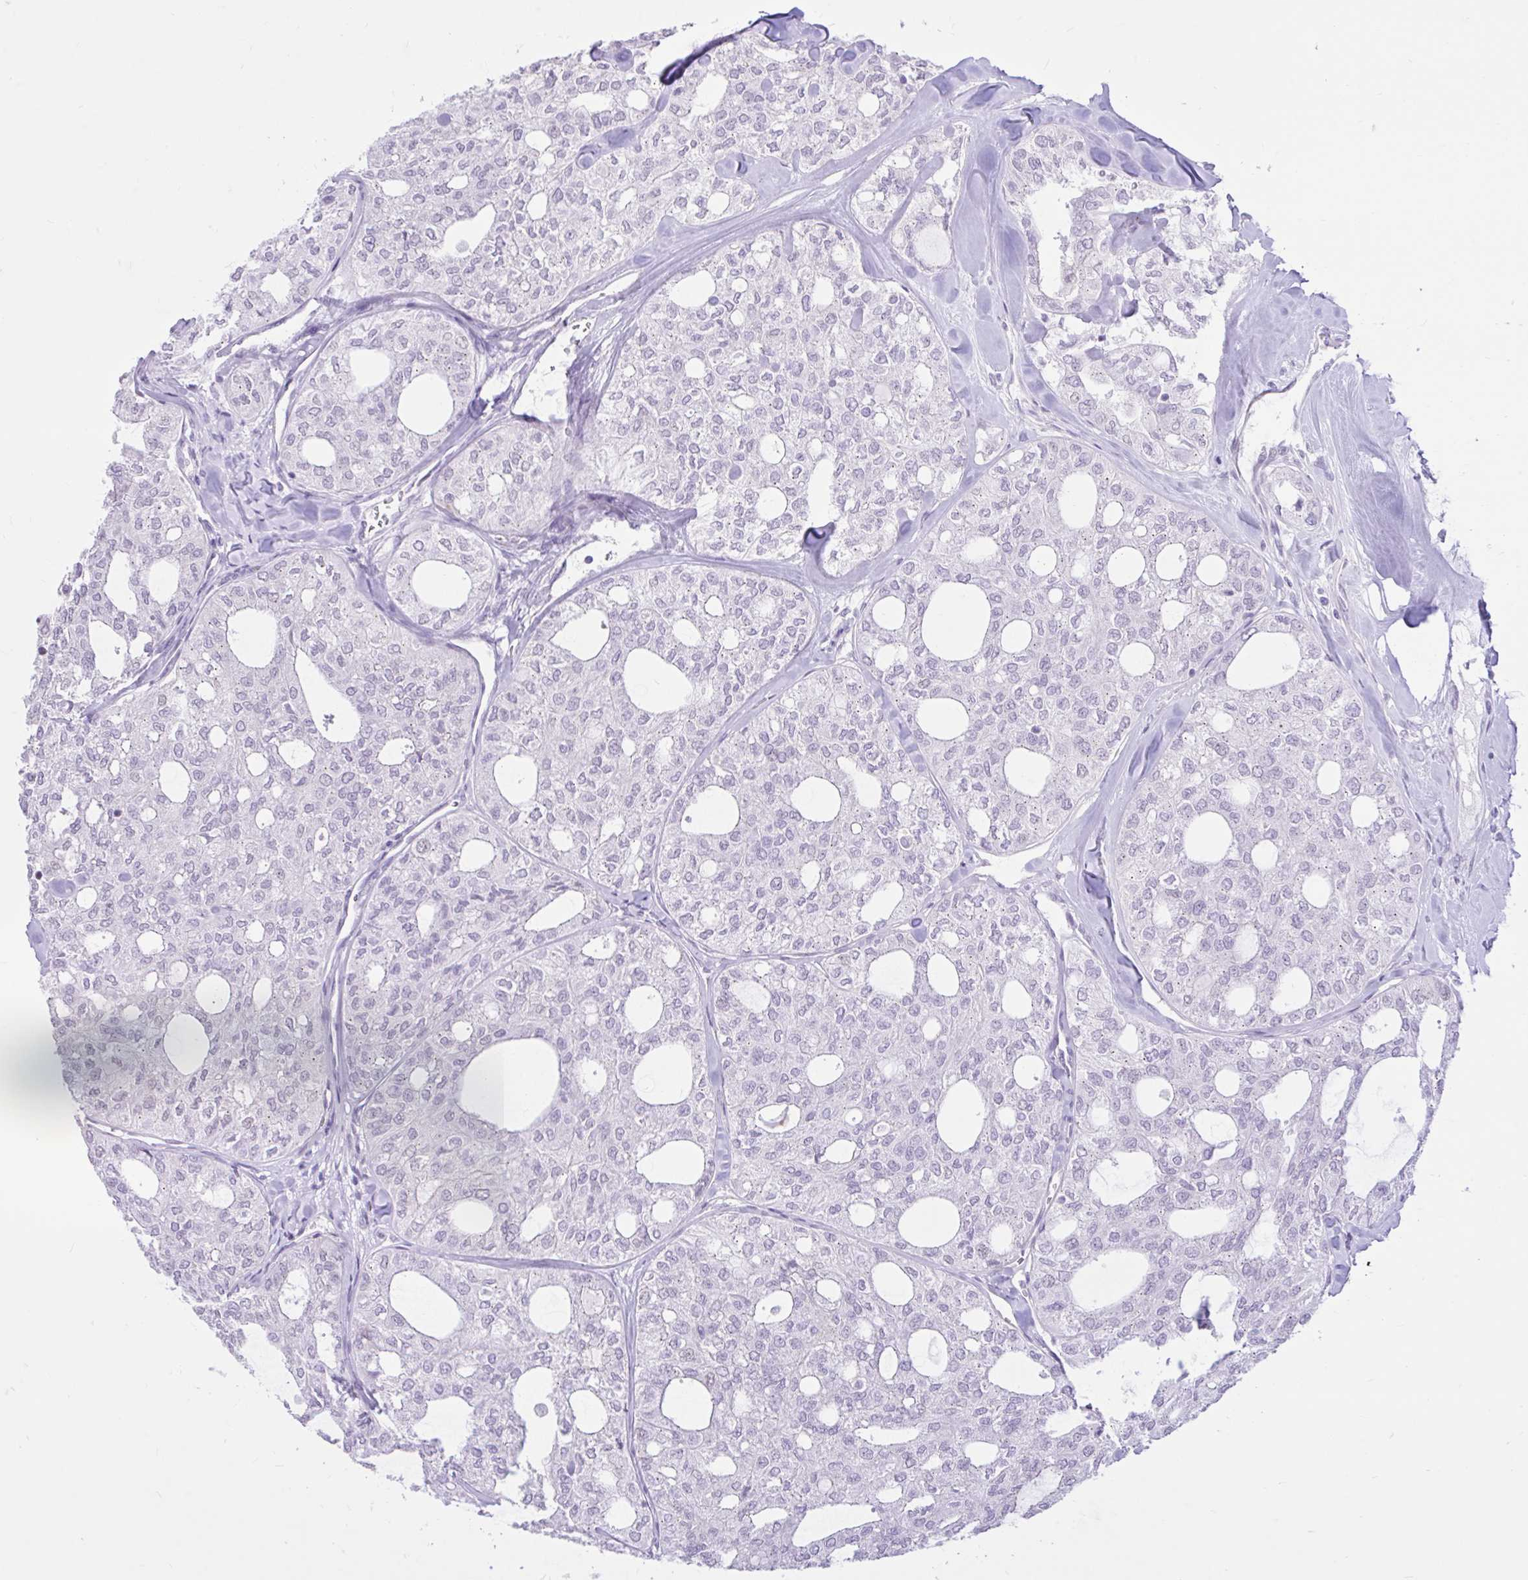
{"staining": {"intensity": "negative", "quantity": "none", "location": "none"}, "tissue": "thyroid cancer", "cell_type": "Tumor cells", "image_type": "cancer", "snomed": [{"axis": "morphology", "description": "Follicular adenoma carcinoma, NOS"}, {"axis": "topography", "description": "Thyroid gland"}], "caption": "This is an IHC photomicrograph of human thyroid cancer (follicular adenoma carcinoma). There is no staining in tumor cells.", "gene": "REEP1", "patient": {"sex": "male", "age": 75}}